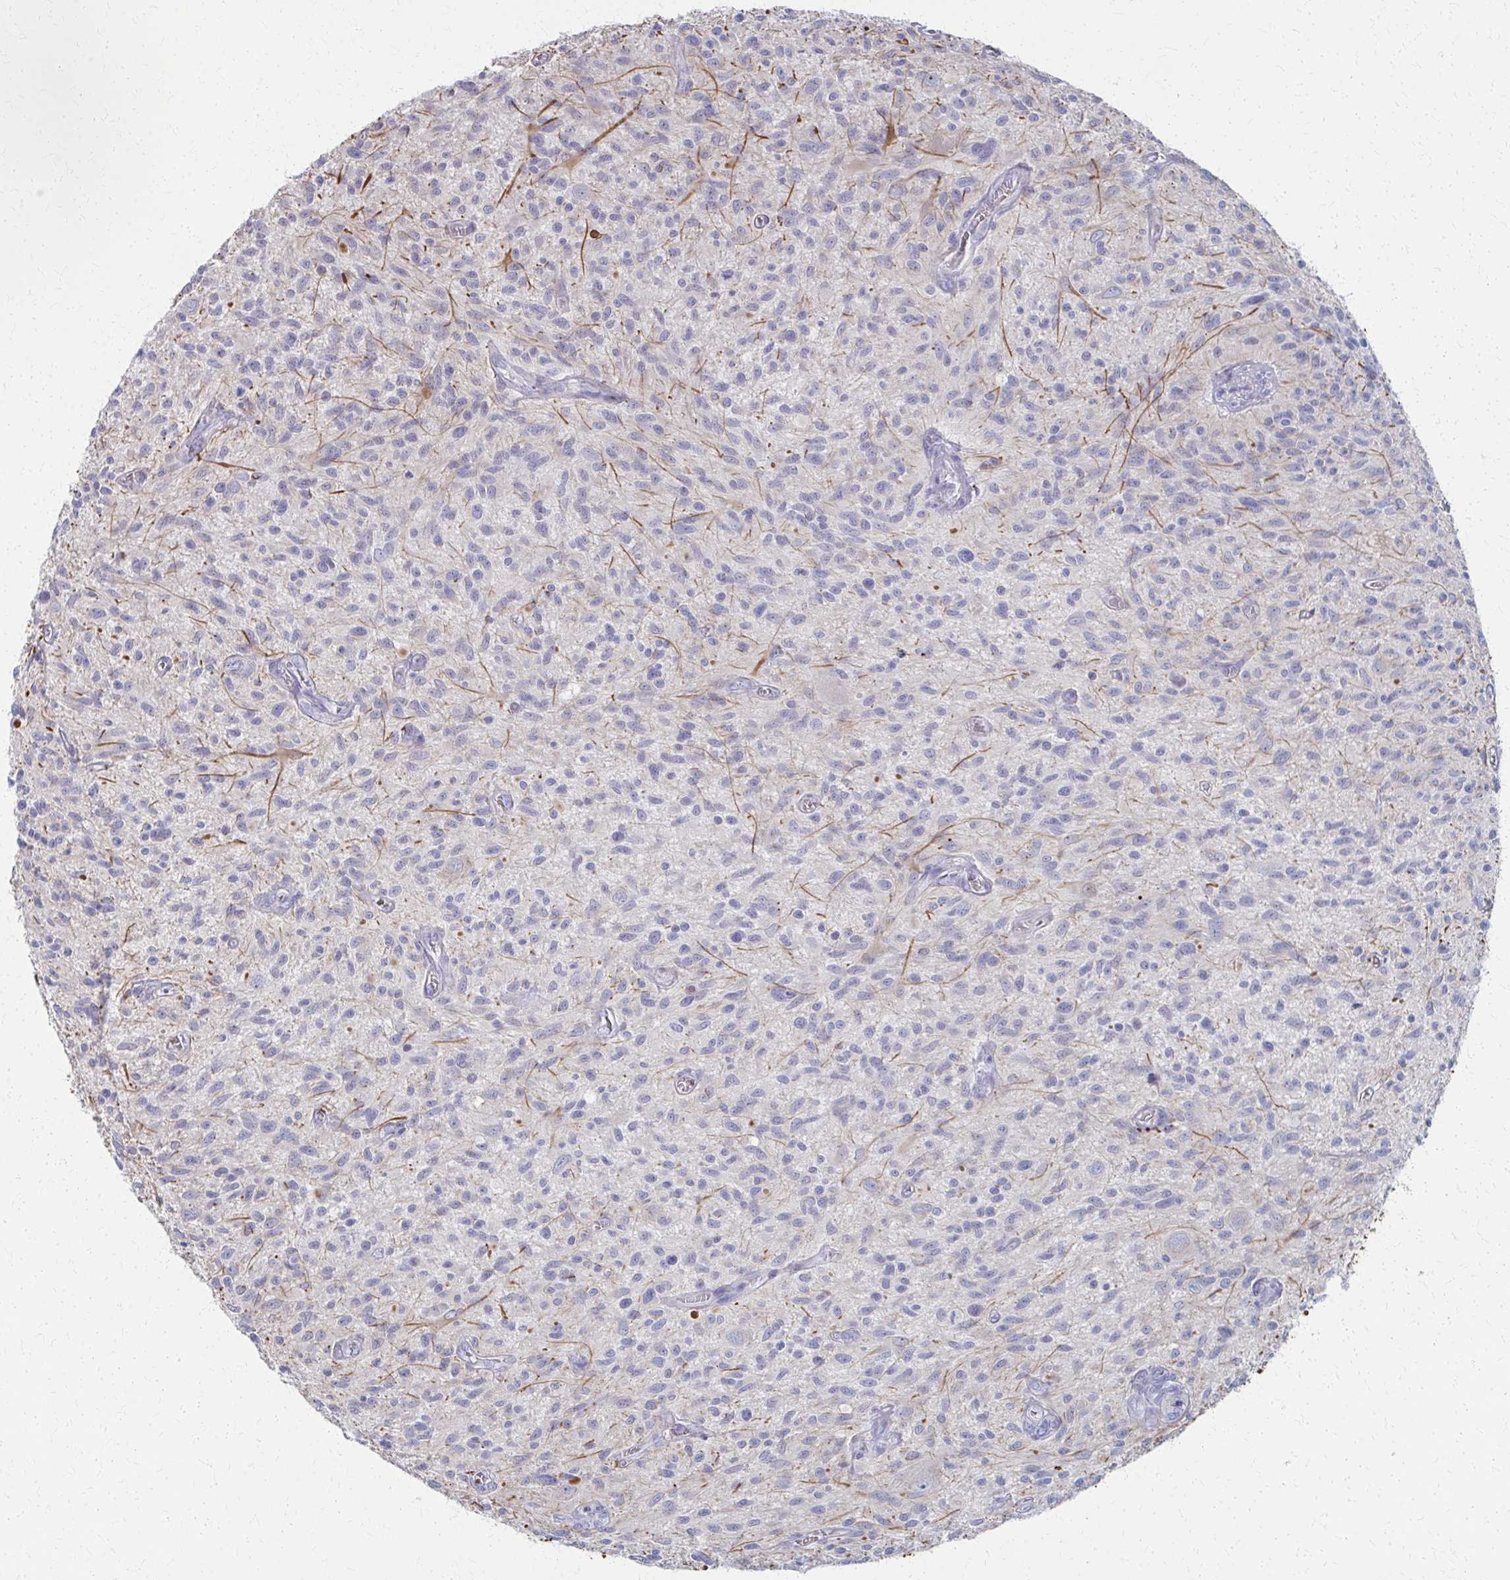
{"staining": {"intensity": "negative", "quantity": "none", "location": "none"}, "tissue": "glioma", "cell_type": "Tumor cells", "image_type": "cancer", "snomed": [{"axis": "morphology", "description": "Glioma, malignant, High grade"}, {"axis": "topography", "description": "Brain"}], "caption": "Immunohistochemical staining of human glioma reveals no significant staining in tumor cells.", "gene": "MS4A2", "patient": {"sex": "male", "age": 75}}